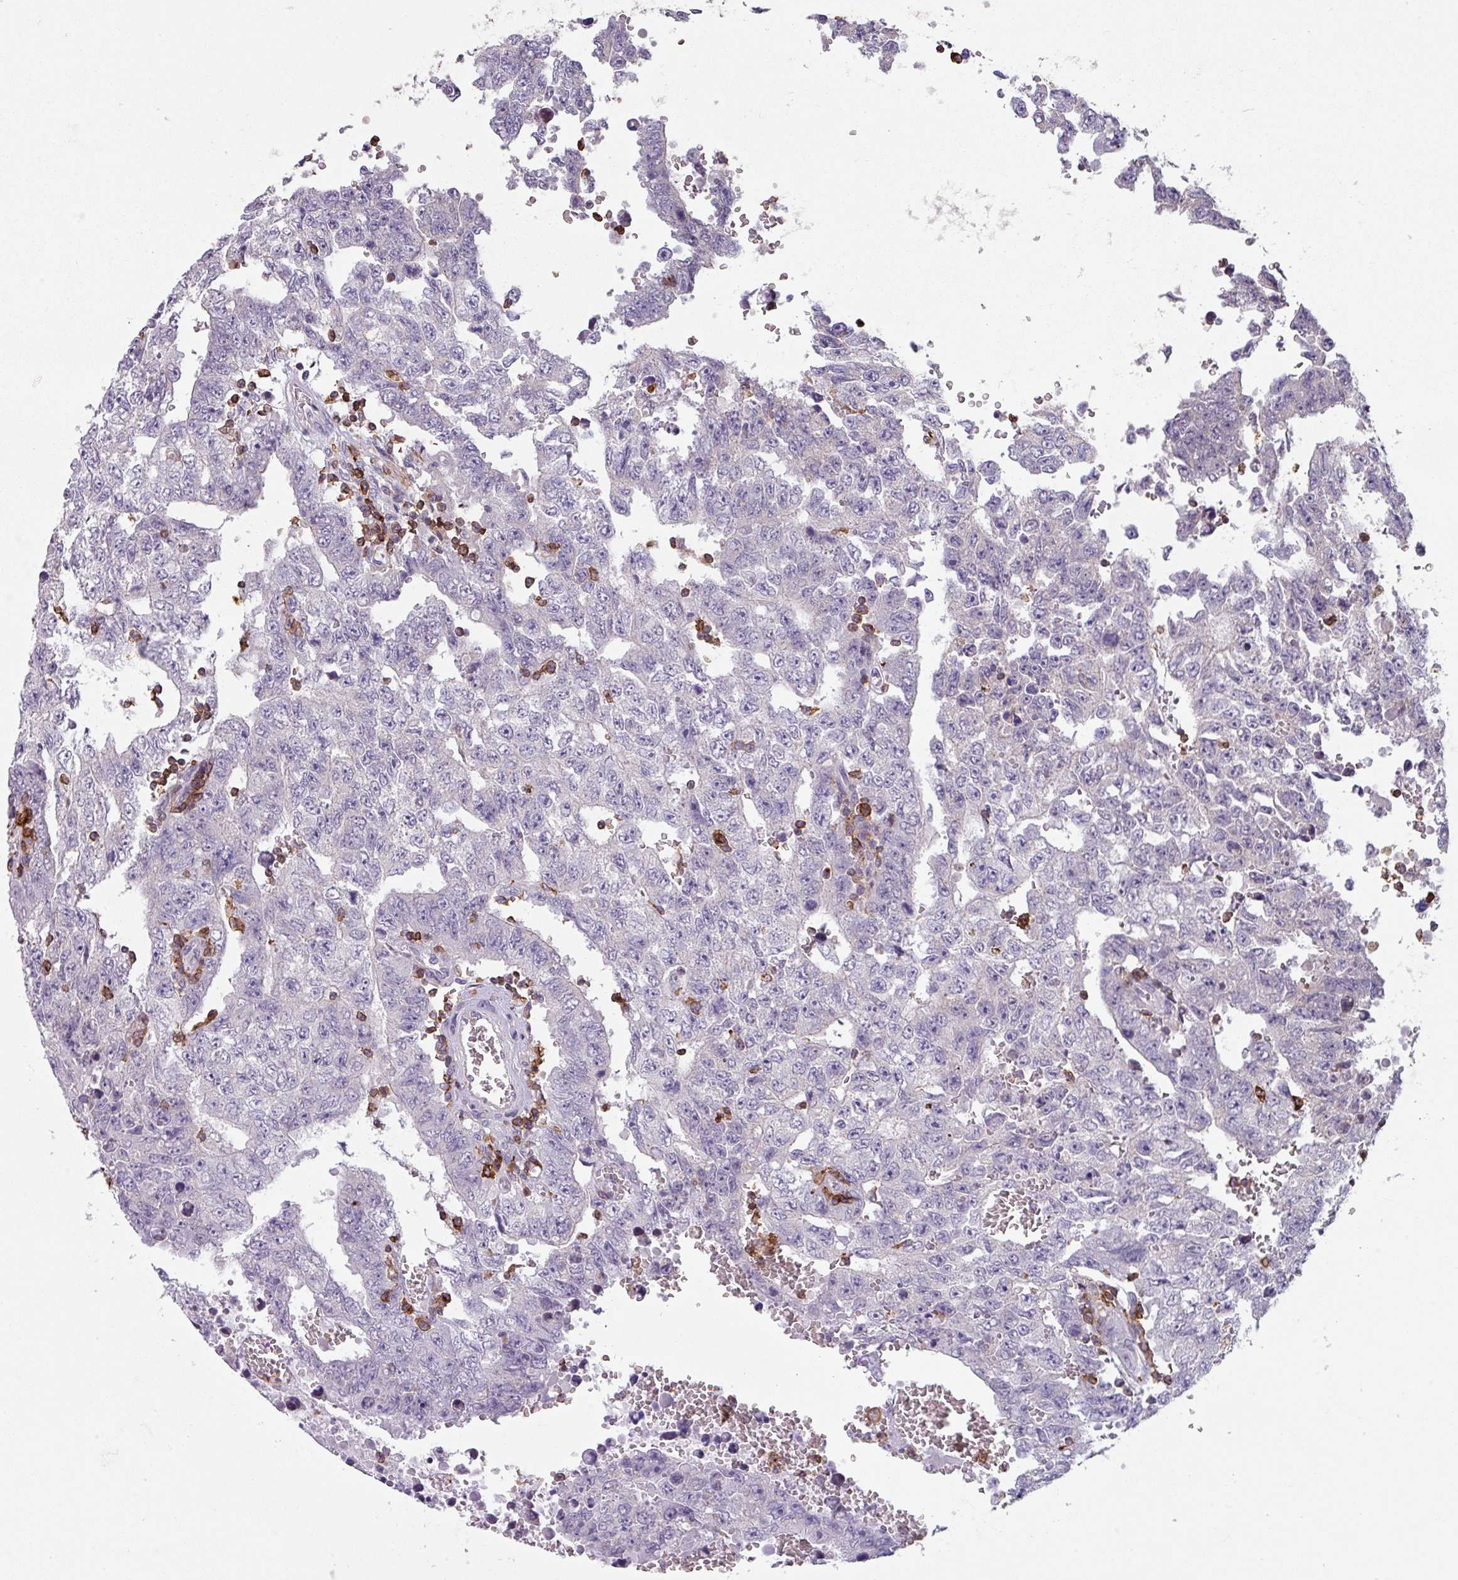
{"staining": {"intensity": "negative", "quantity": "none", "location": "none"}, "tissue": "testis cancer", "cell_type": "Tumor cells", "image_type": "cancer", "snomed": [{"axis": "morphology", "description": "Carcinoma, Embryonal, NOS"}, {"axis": "topography", "description": "Testis"}], "caption": "Tumor cells are negative for brown protein staining in testis cancer.", "gene": "NEDD9", "patient": {"sex": "male", "age": 26}}